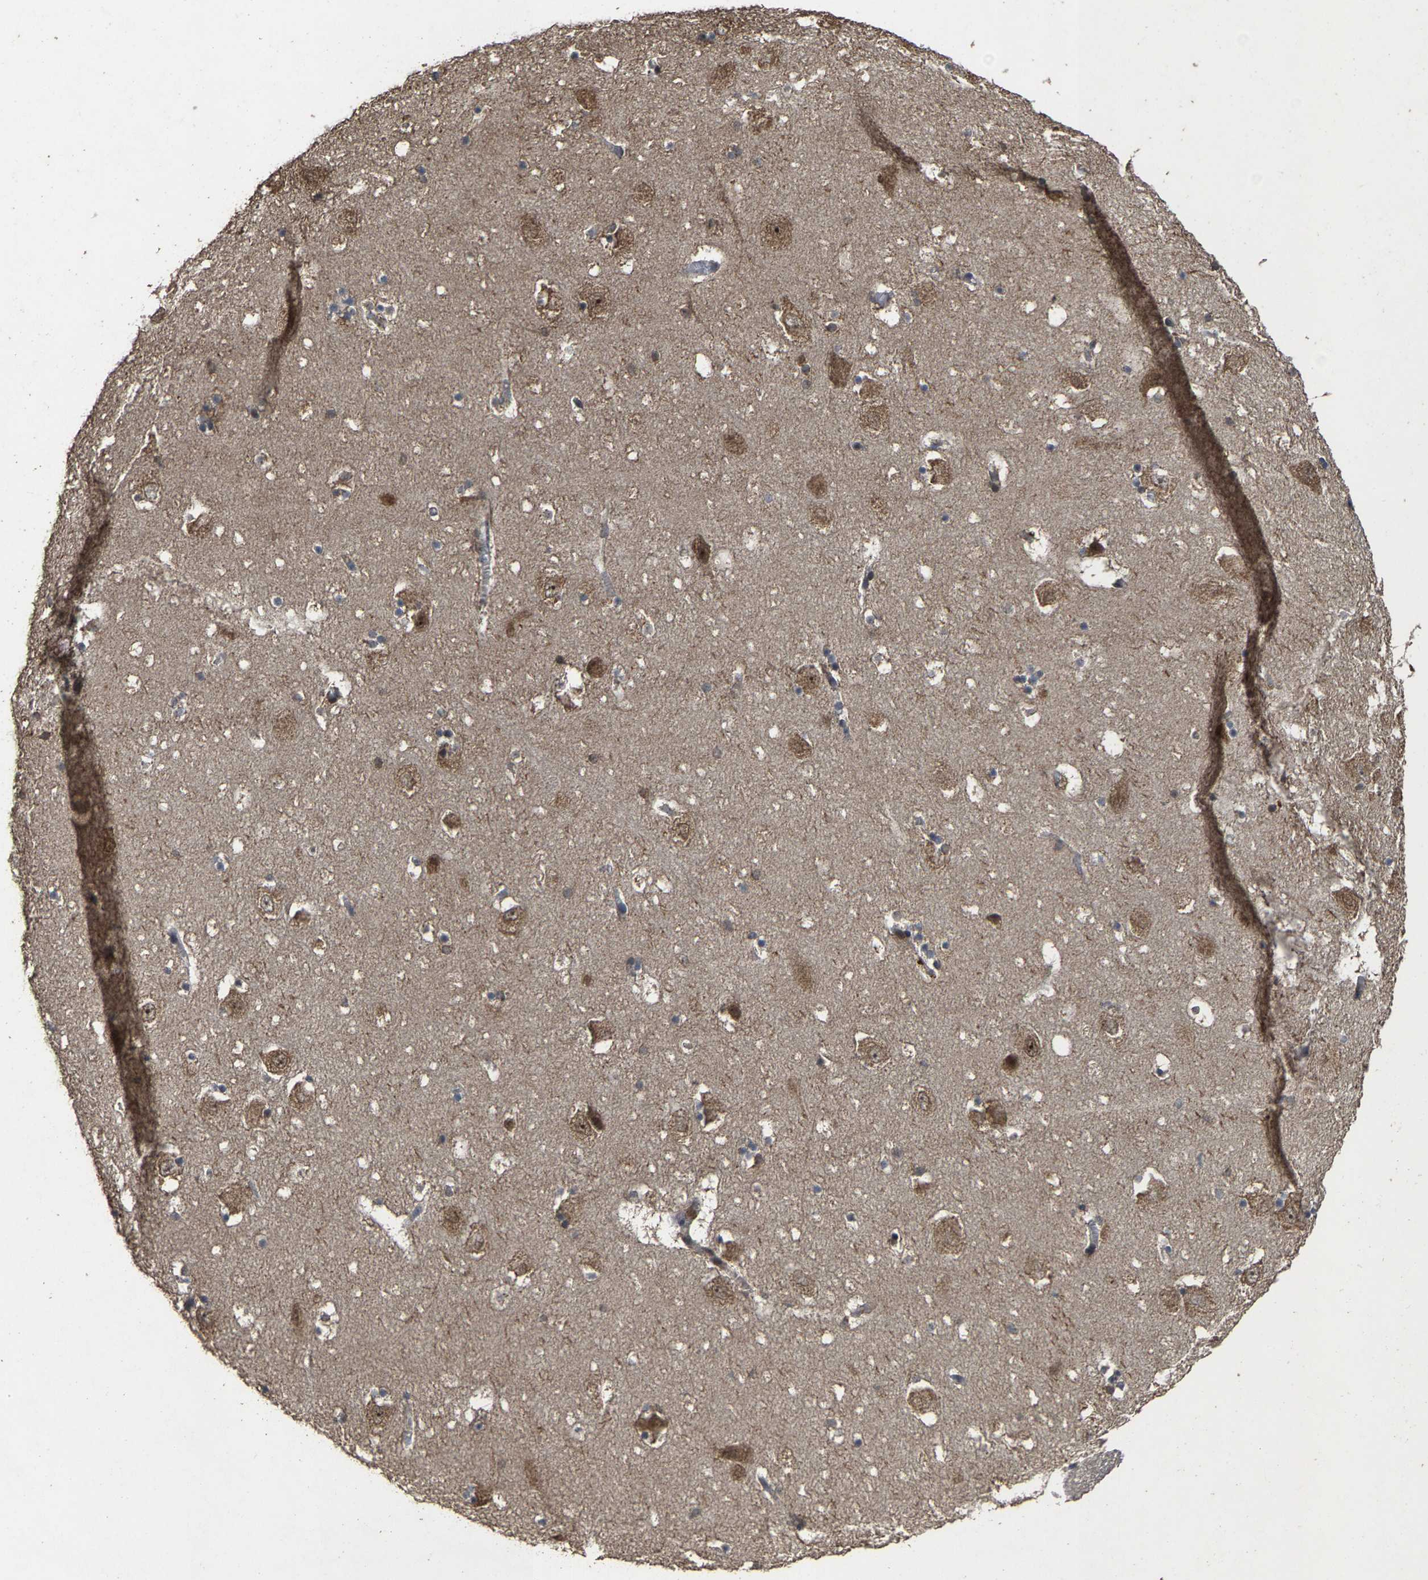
{"staining": {"intensity": "weak", "quantity": "<25%", "location": "cytoplasmic/membranous"}, "tissue": "hippocampus", "cell_type": "Glial cells", "image_type": "normal", "snomed": [{"axis": "morphology", "description": "Normal tissue, NOS"}, {"axis": "topography", "description": "Hippocampus"}], "caption": "Photomicrograph shows no significant protein positivity in glial cells of benign hippocampus. (Stains: DAB IHC with hematoxylin counter stain, Microscopy: brightfield microscopy at high magnification).", "gene": "HAUS6", "patient": {"sex": "male", "age": 45}}